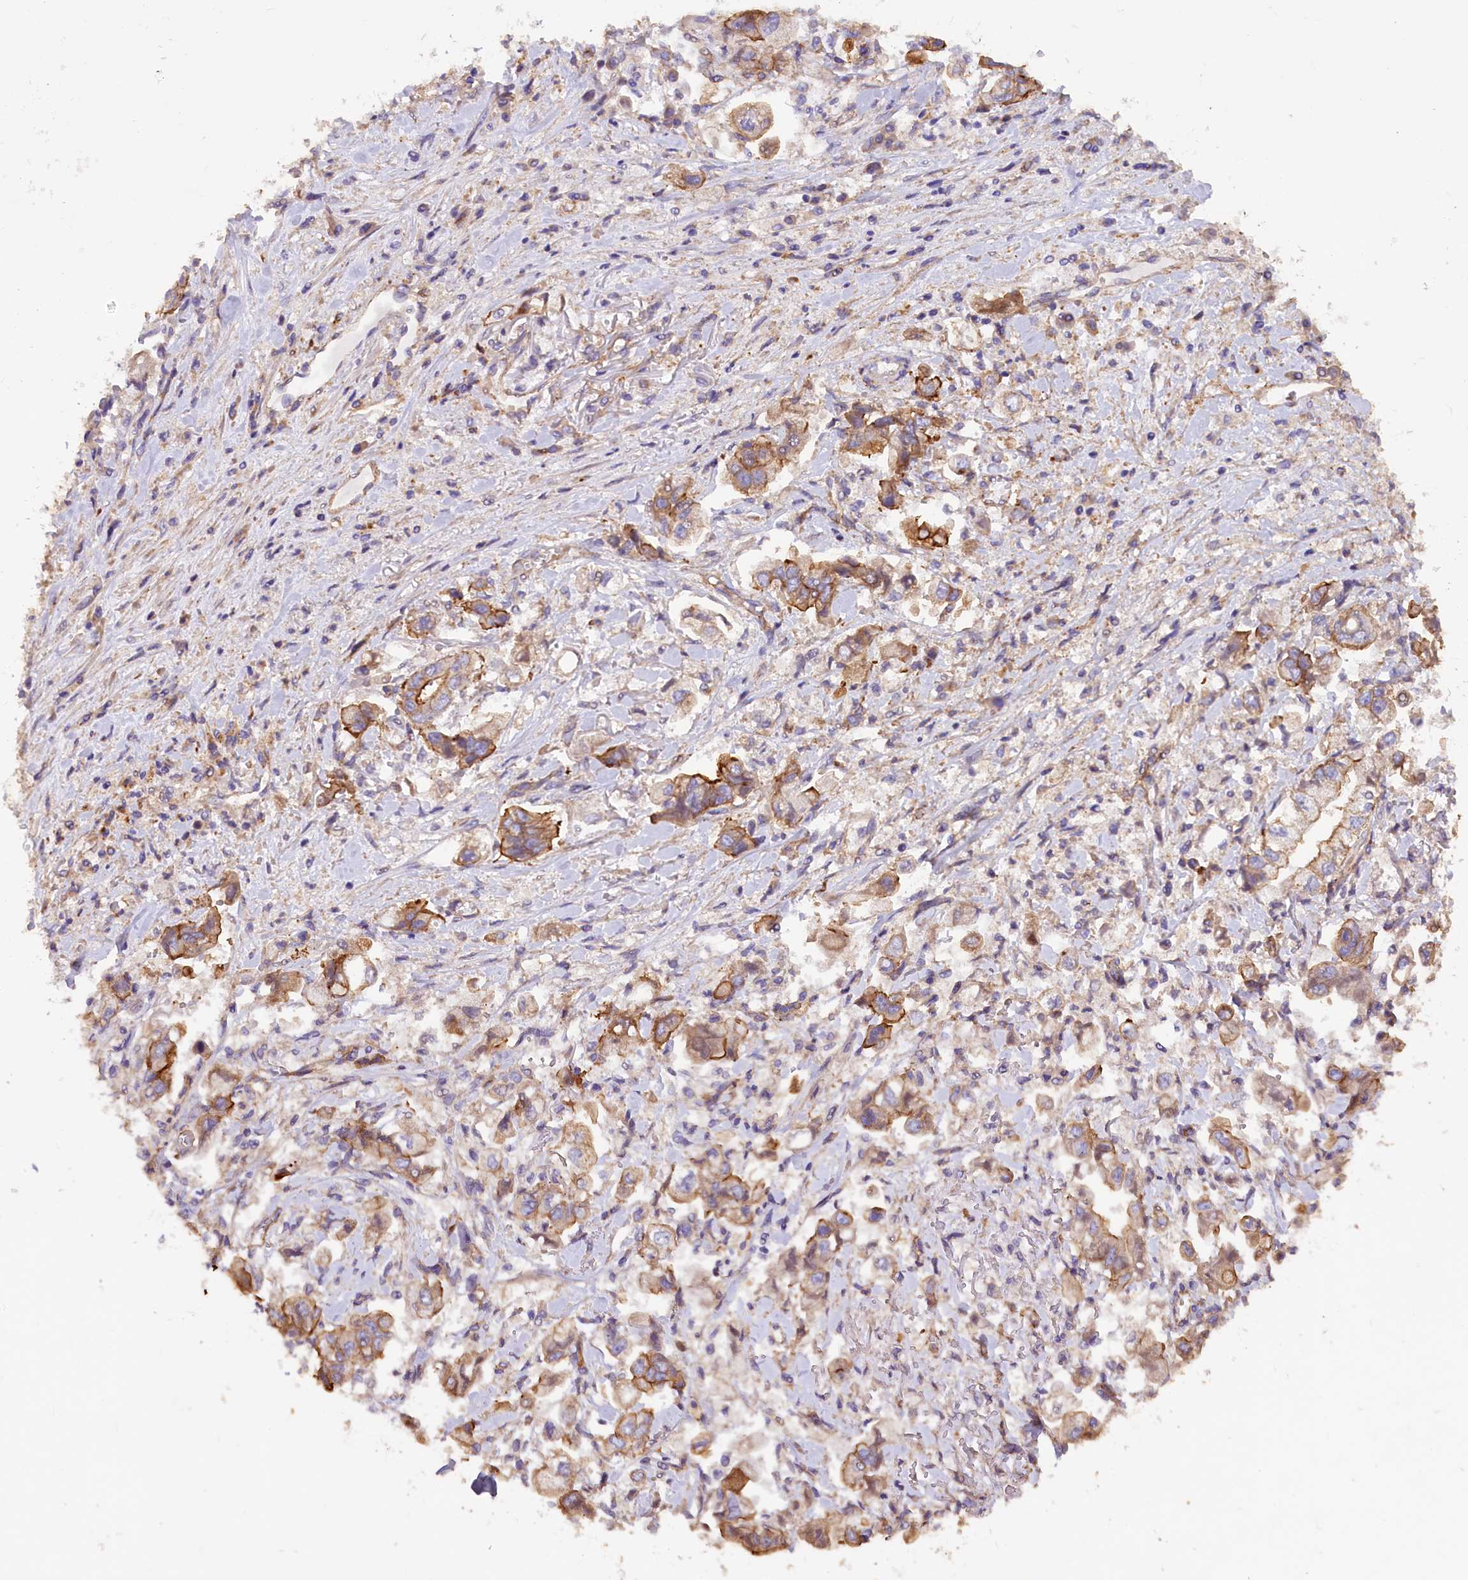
{"staining": {"intensity": "moderate", "quantity": ">75%", "location": "cytoplasmic/membranous"}, "tissue": "stomach cancer", "cell_type": "Tumor cells", "image_type": "cancer", "snomed": [{"axis": "morphology", "description": "Adenocarcinoma, NOS"}, {"axis": "topography", "description": "Stomach"}], "caption": "Protein analysis of stomach cancer (adenocarcinoma) tissue displays moderate cytoplasmic/membranous staining in approximately >75% of tumor cells.", "gene": "ERMARD", "patient": {"sex": "male", "age": 62}}